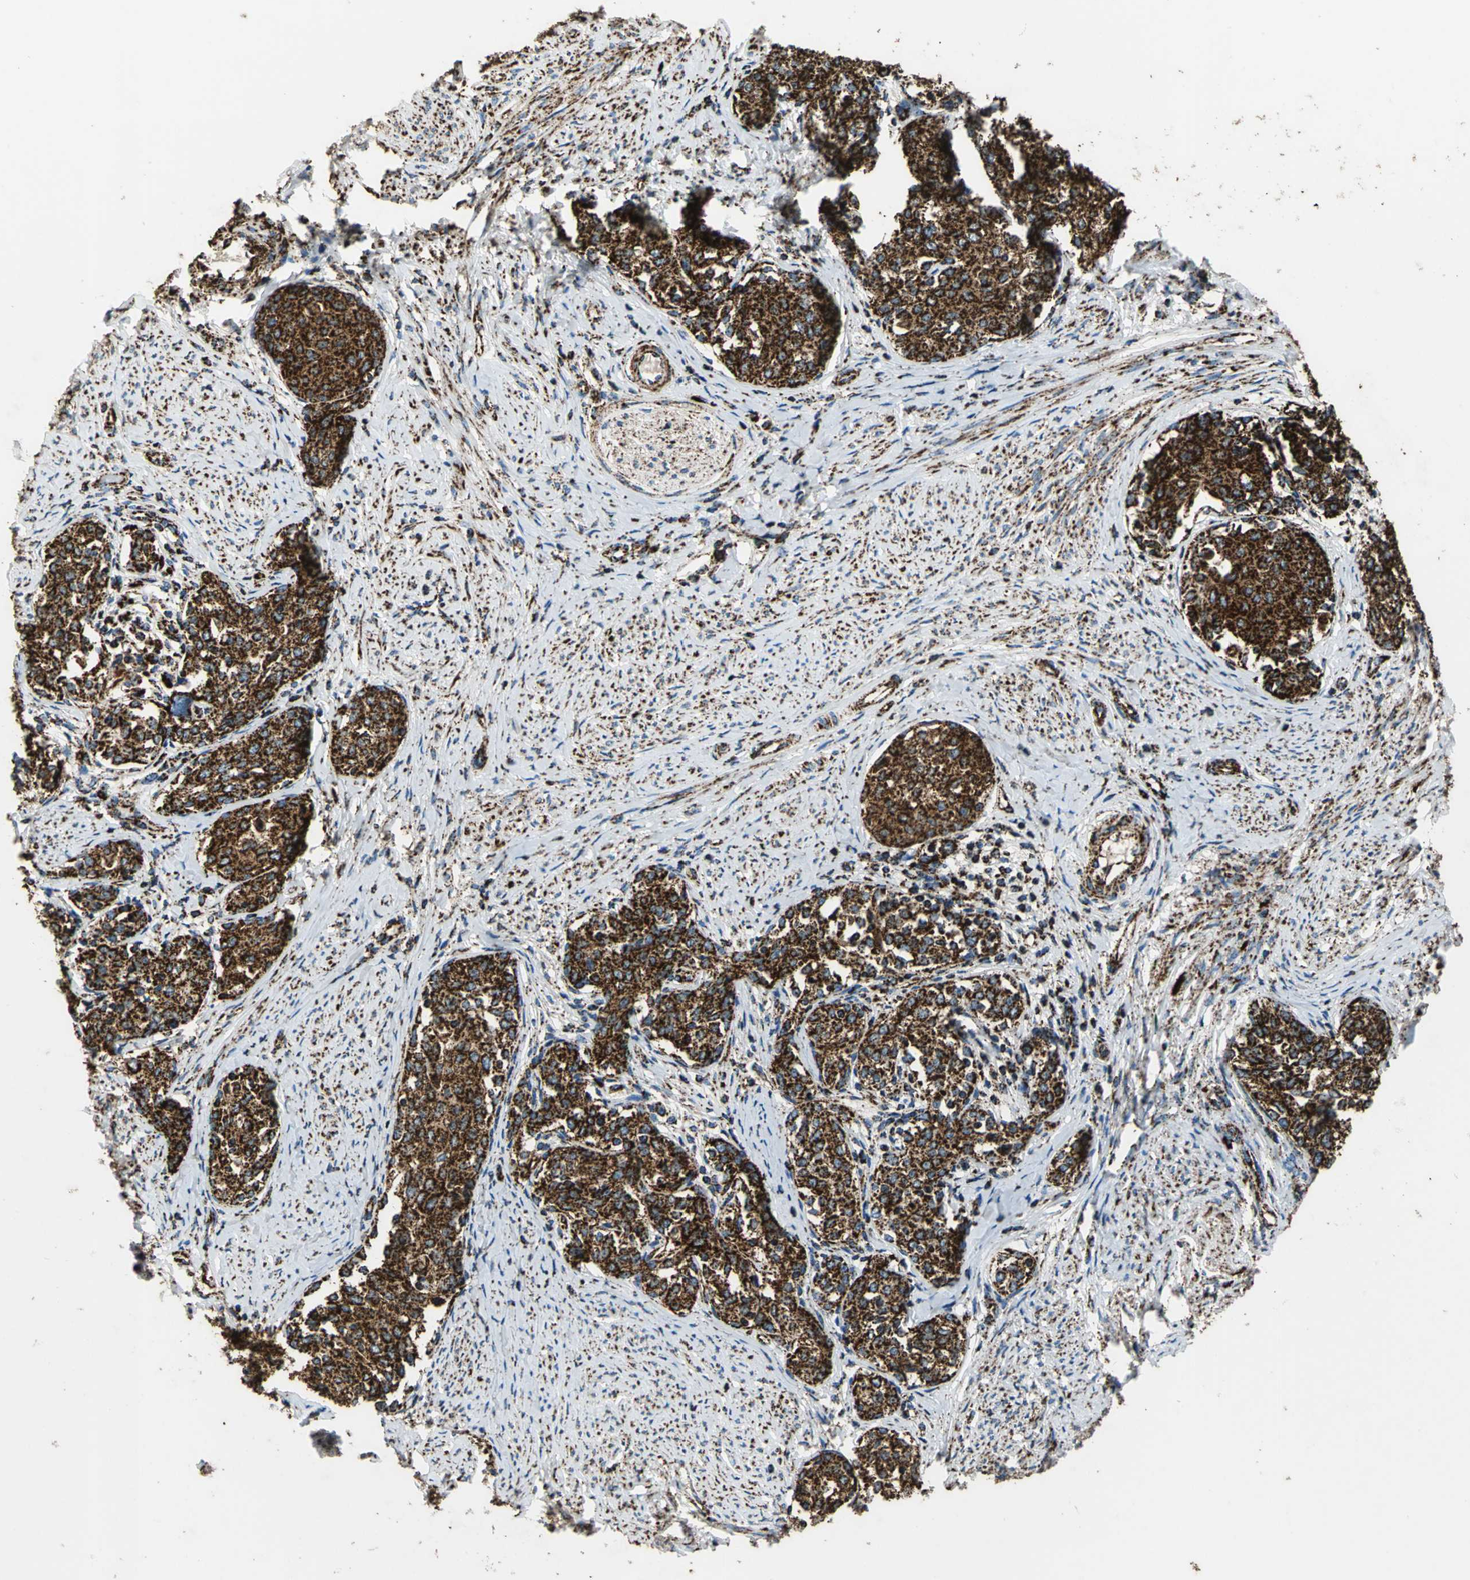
{"staining": {"intensity": "strong", "quantity": ">75%", "location": "cytoplasmic/membranous"}, "tissue": "cervical cancer", "cell_type": "Tumor cells", "image_type": "cancer", "snomed": [{"axis": "morphology", "description": "Squamous cell carcinoma, NOS"}, {"axis": "morphology", "description": "Adenocarcinoma, NOS"}, {"axis": "topography", "description": "Cervix"}], "caption": "Immunohistochemical staining of human cervical squamous cell carcinoma reveals high levels of strong cytoplasmic/membranous protein staining in about >75% of tumor cells.", "gene": "ECH1", "patient": {"sex": "female", "age": 52}}